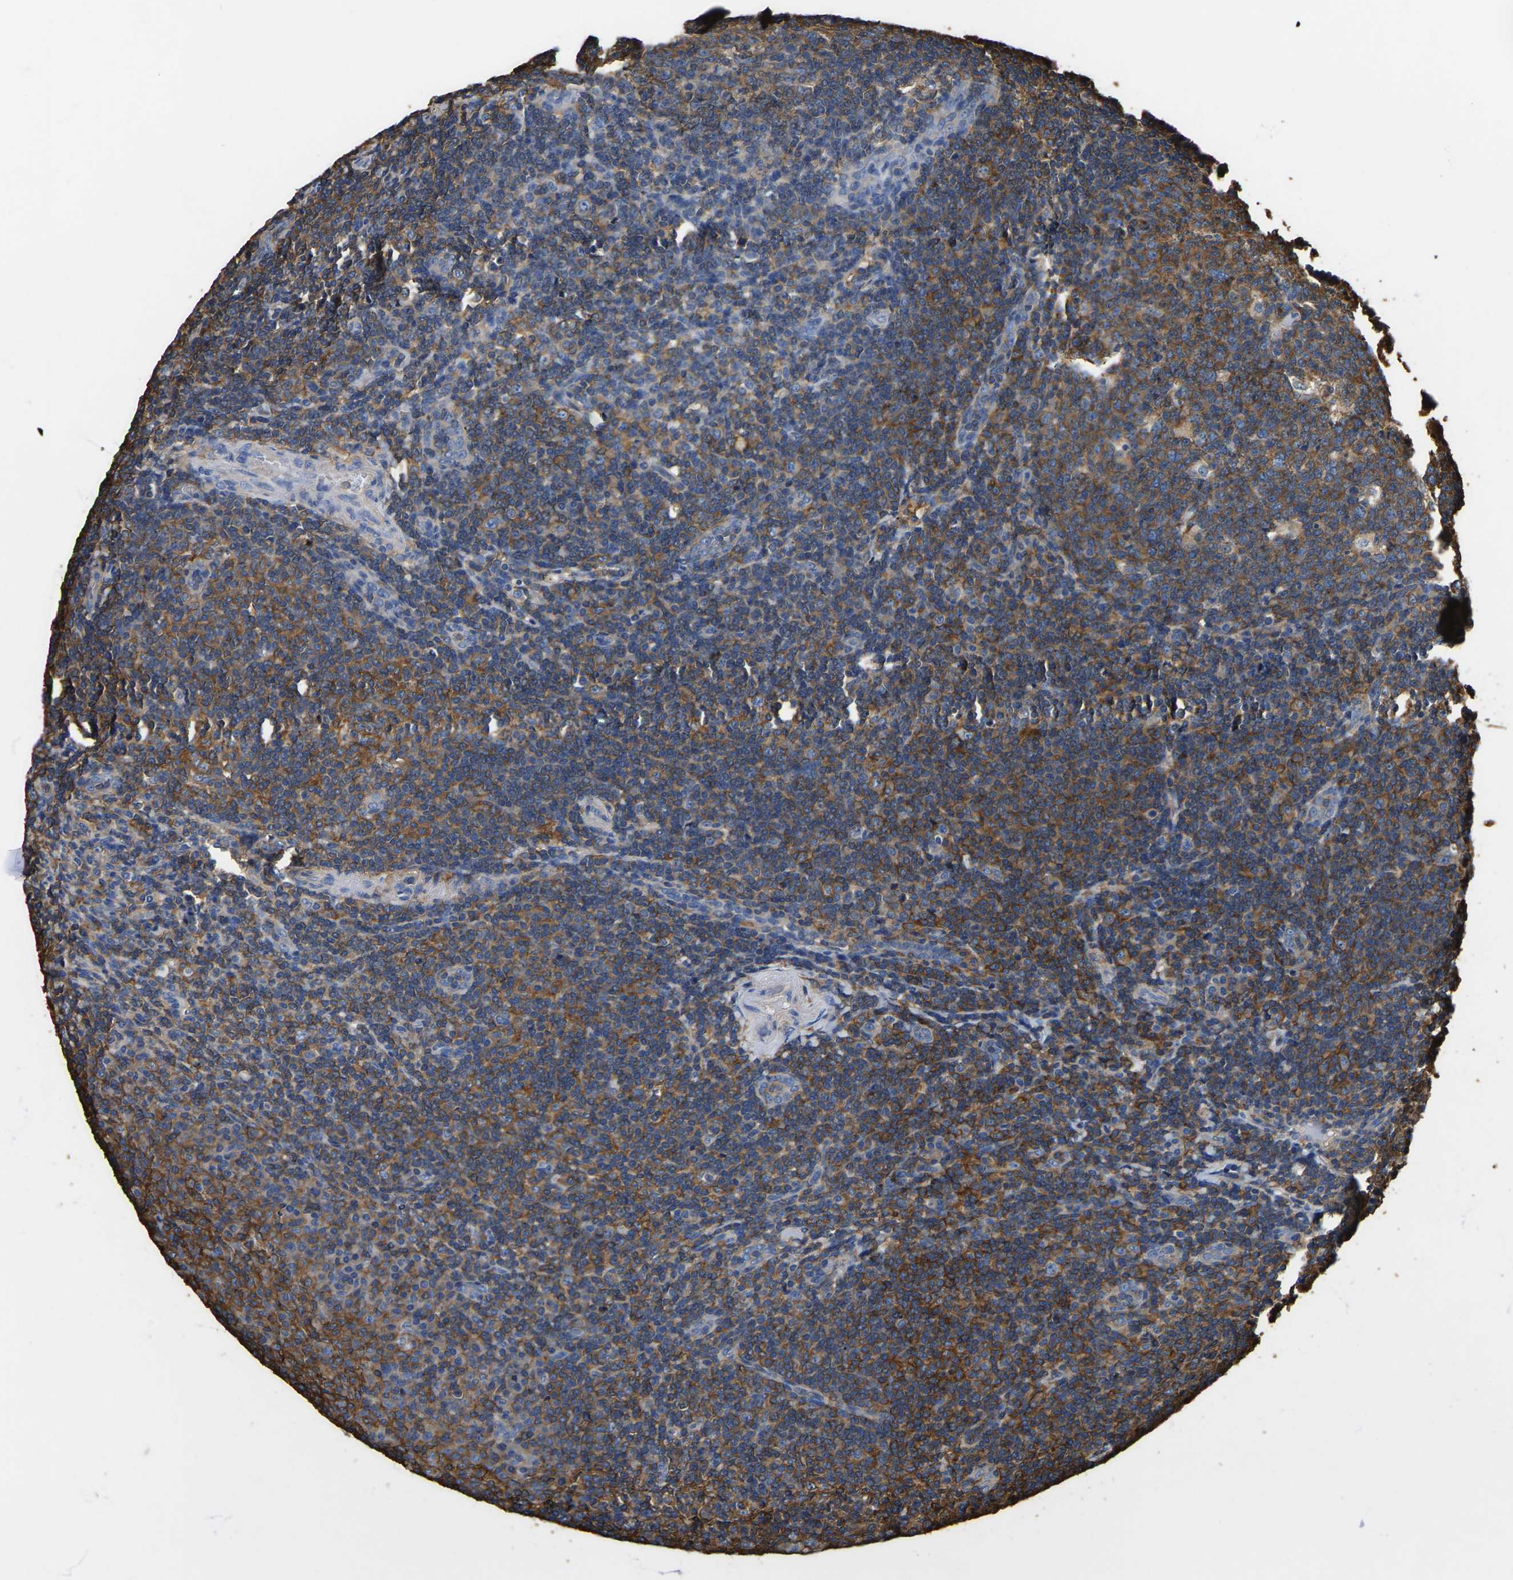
{"staining": {"intensity": "moderate", "quantity": ">75%", "location": "cytoplasmic/membranous"}, "tissue": "tonsil", "cell_type": "Germinal center cells", "image_type": "normal", "snomed": [{"axis": "morphology", "description": "Normal tissue, NOS"}, {"axis": "topography", "description": "Tonsil"}], "caption": "High-magnification brightfield microscopy of benign tonsil stained with DAB (3,3'-diaminobenzidine) (brown) and counterstained with hematoxylin (blue). germinal center cells exhibit moderate cytoplasmic/membranous expression is present in about>75% of cells.", "gene": "ARMT1", "patient": {"sex": "male", "age": 37}}